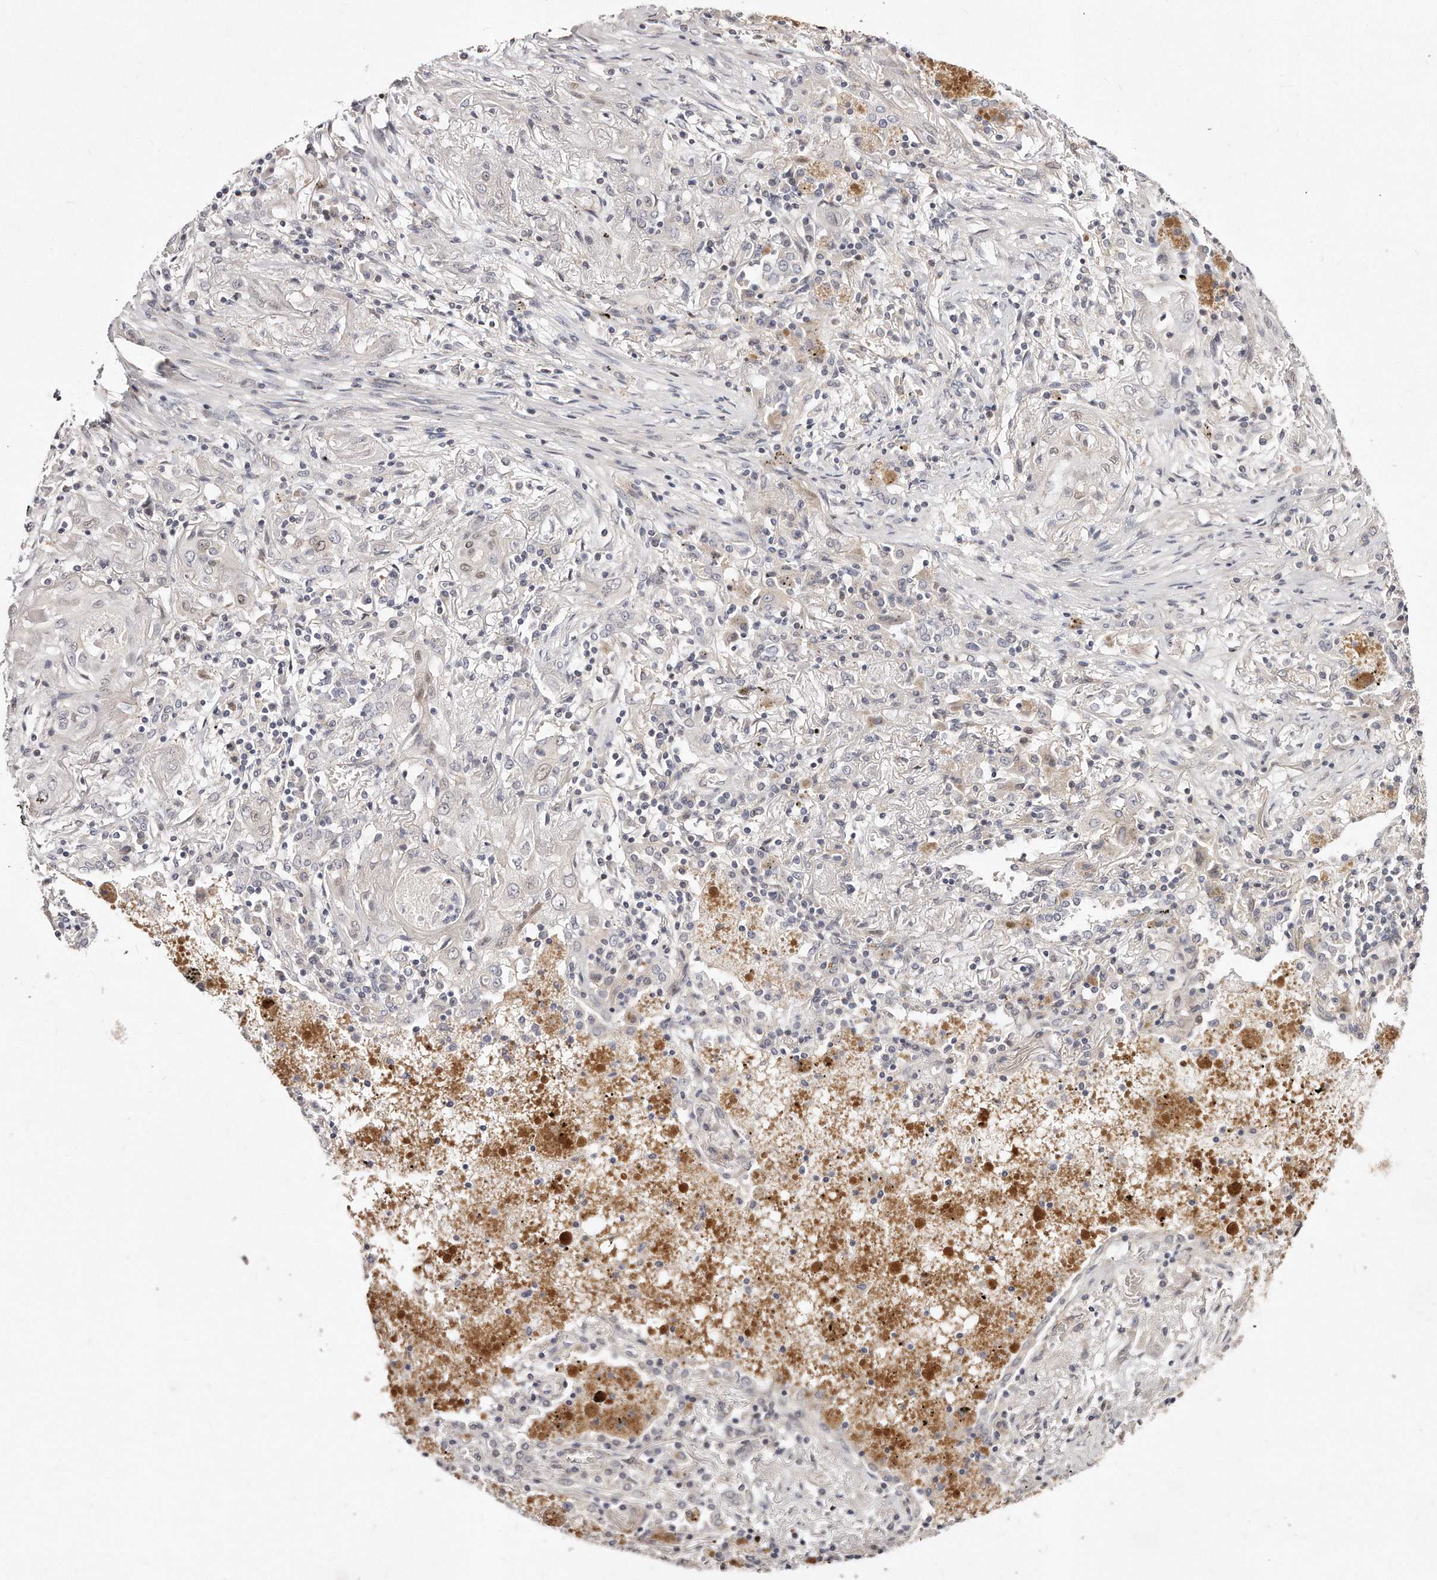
{"staining": {"intensity": "negative", "quantity": "none", "location": "none"}, "tissue": "lung cancer", "cell_type": "Tumor cells", "image_type": "cancer", "snomed": [{"axis": "morphology", "description": "Squamous cell carcinoma, NOS"}, {"axis": "topography", "description": "Lung"}], "caption": "Immunohistochemical staining of human lung cancer (squamous cell carcinoma) reveals no significant staining in tumor cells.", "gene": "CASZ1", "patient": {"sex": "female", "age": 47}}